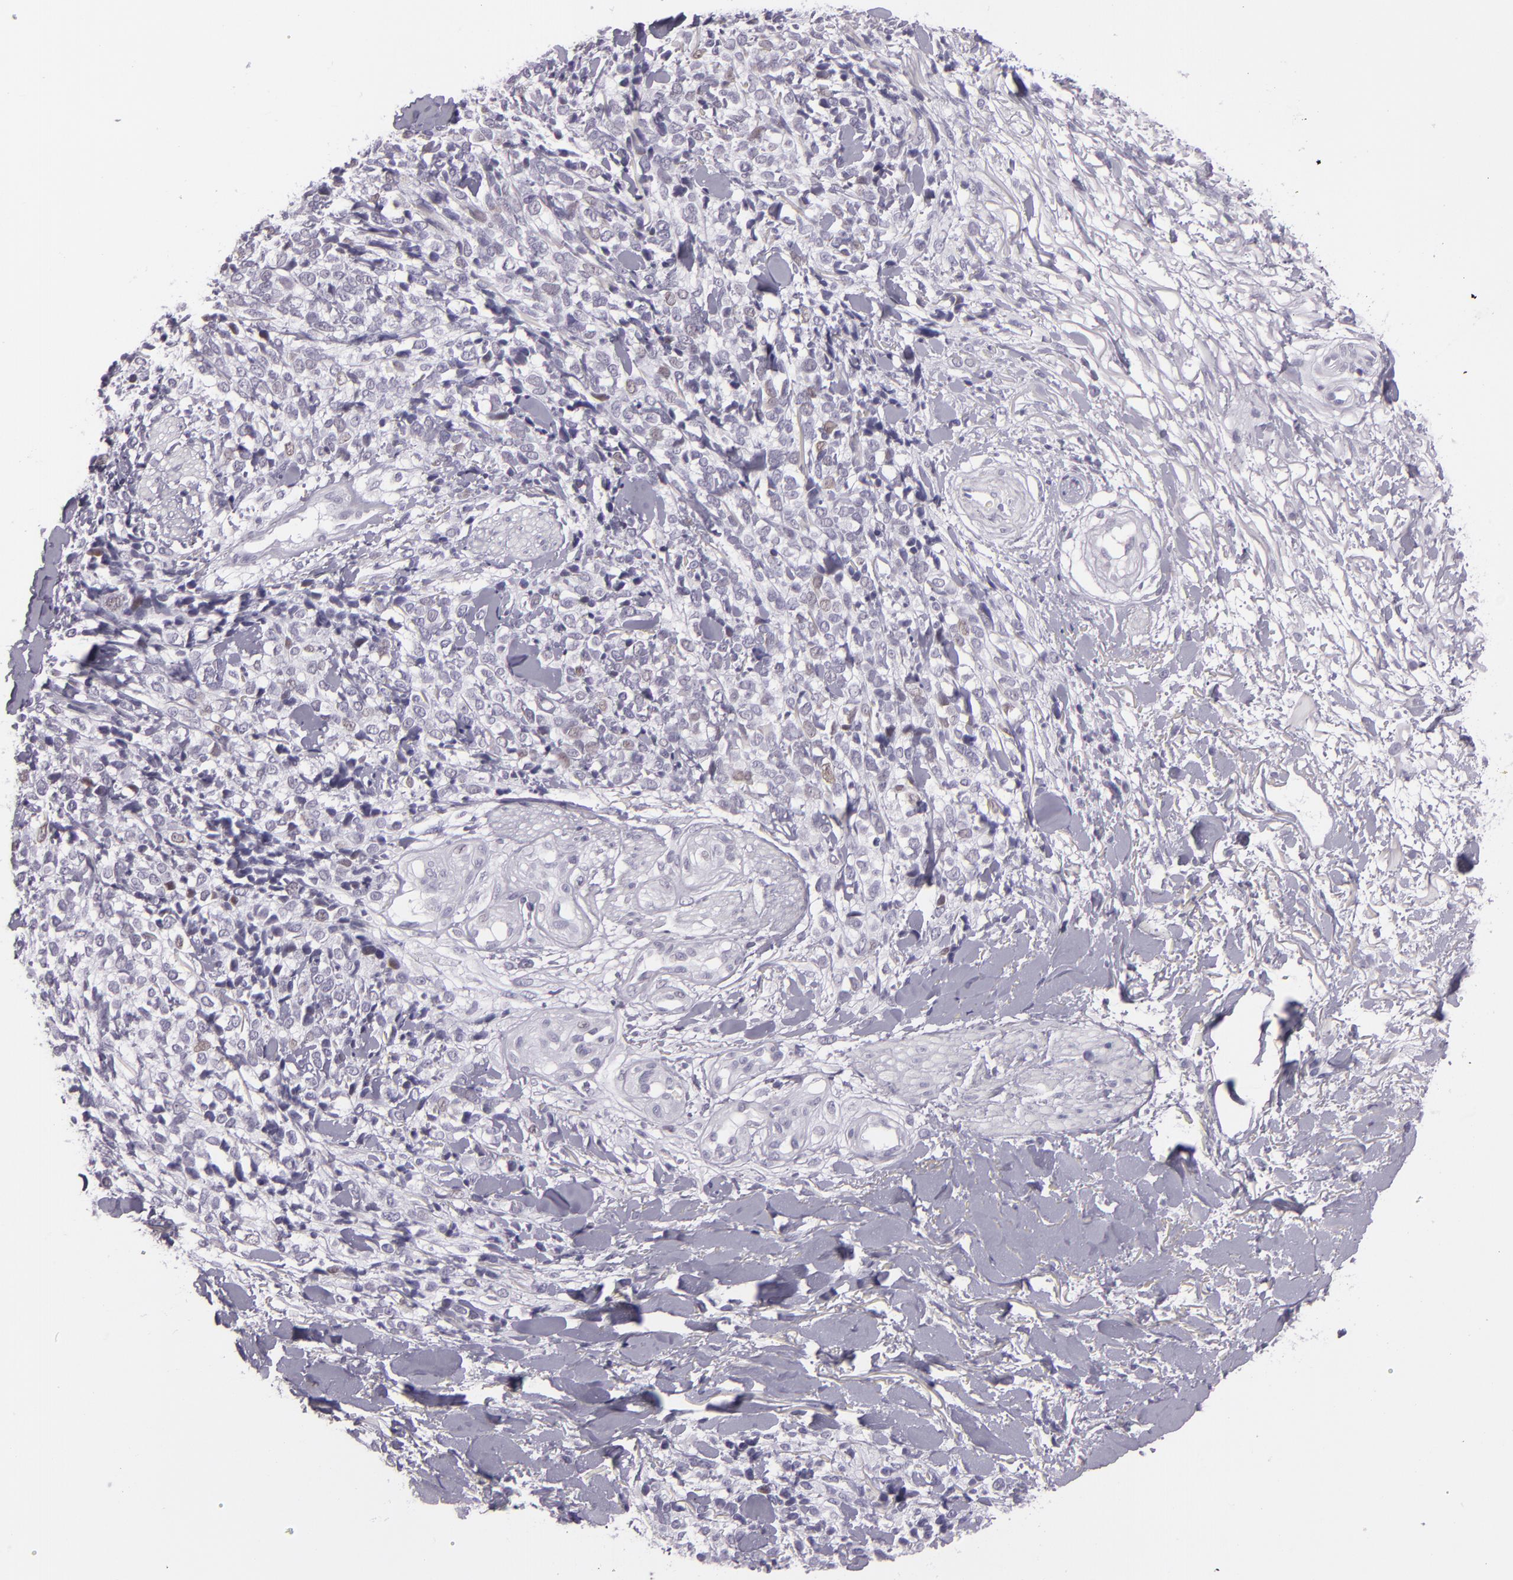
{"staining": {"intensity": "negative", "quantity": "none", "location": "none"}, "tissue": "melanoma", "cell_type": "Tumor cells", "image_type": "cancer", "snomed": [{"axis": "morphology", "description": "Malignant melanoma, NOS"}, {"axis": "topography", "description": "Skin"}], "caption": "Melanoma was stained to show a protein in brown. There is no significant staining in tumor cells. Nuclei are stained in blue.", "gene": "MCM3", "patient": {"sex": "female", "age": 85}}